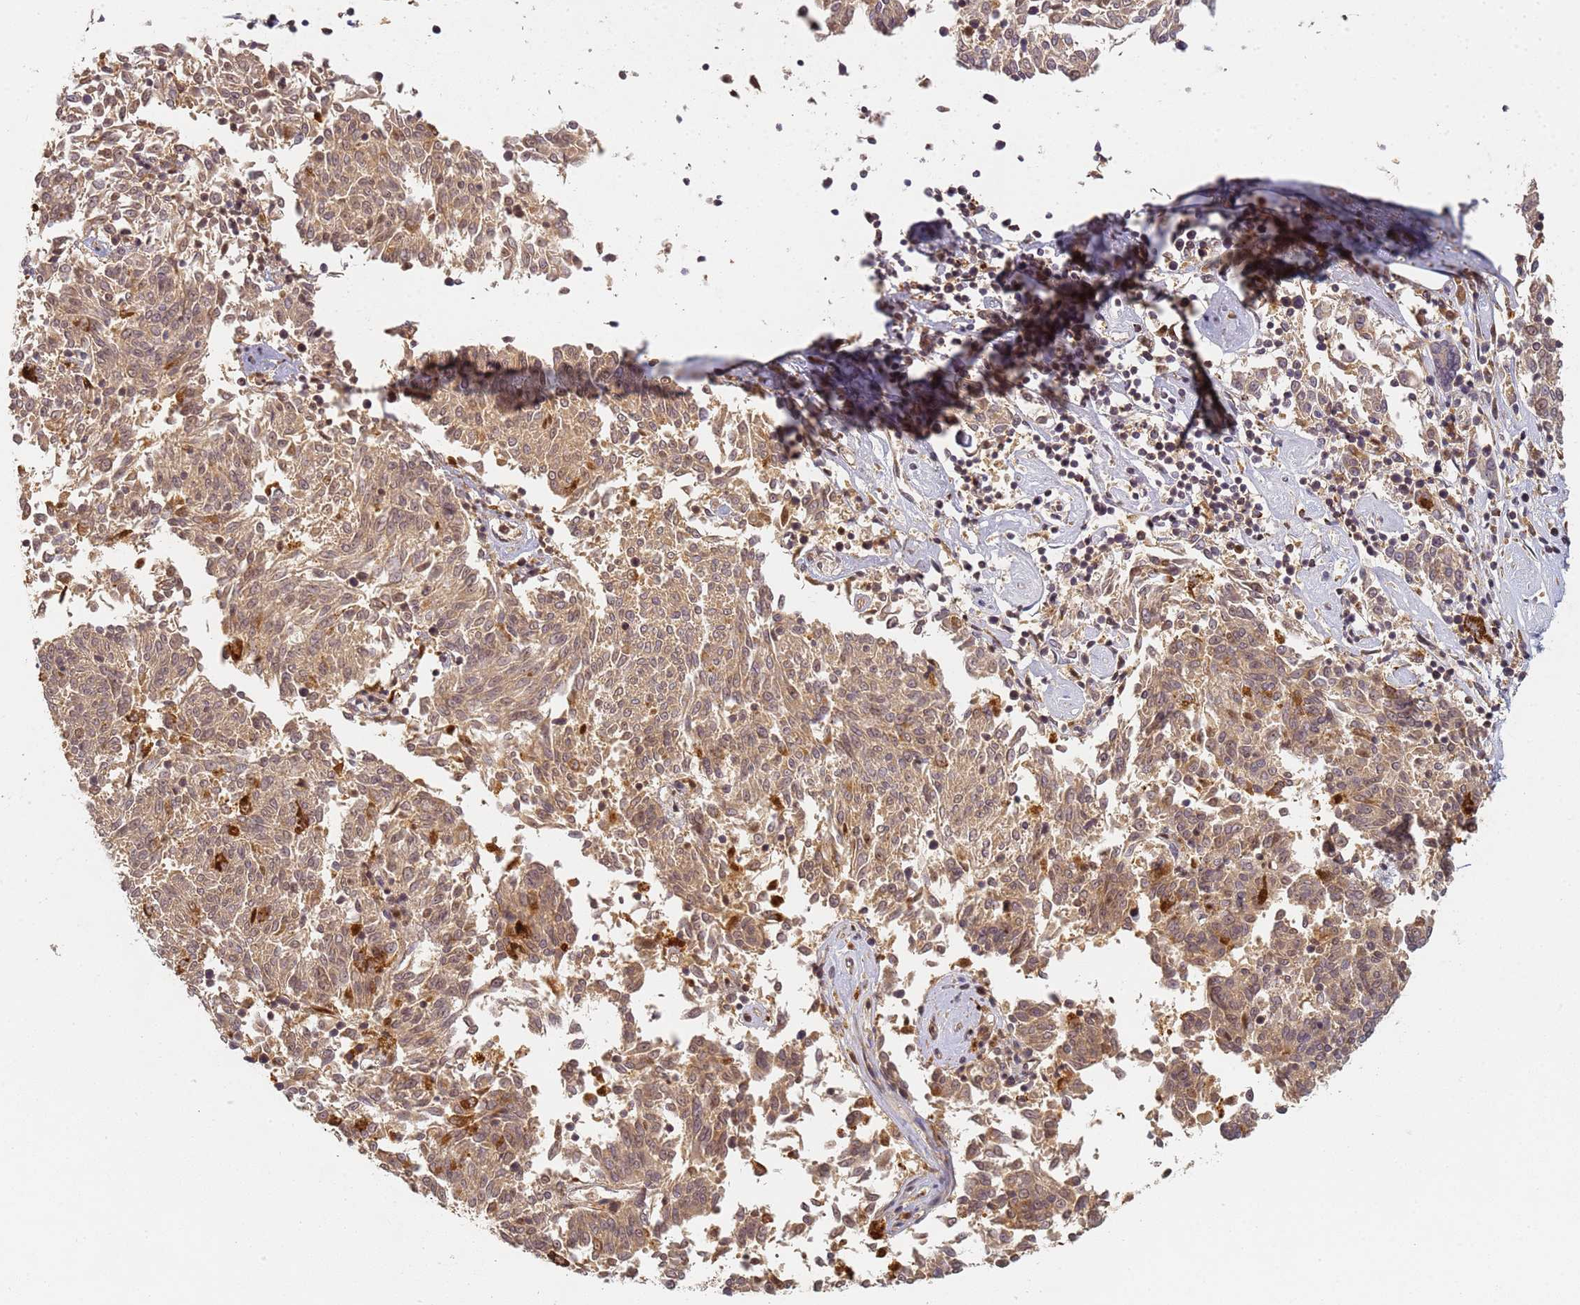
{"staining": {"intensity": "moderate", "quantity": ">75%", "location": "cytoplasmic/membranous,nuclear"}, "tissue": "melanoma", "cell_type": "Tumor cells", "image_type": "cancer", "snomed": [{"axis": "morphology", "description": "Malignant melanoma, NOS"}, {"axis": "topography", "description": "Skin"}], "caption": "Immunohistochemical staining of malignant melanoma exhibits medium levels of moderate cytoplasmic/membranous and nuclear expression in approximately >75% of tumor cells. (Stains: DAB (3,3'-diaminobenzidine) in brown, nuclei in blue, Microscopy: brightfield microscopy at high magnification).", "gene": "HMCES", "patient": {"sex": "female", "age": 72}}